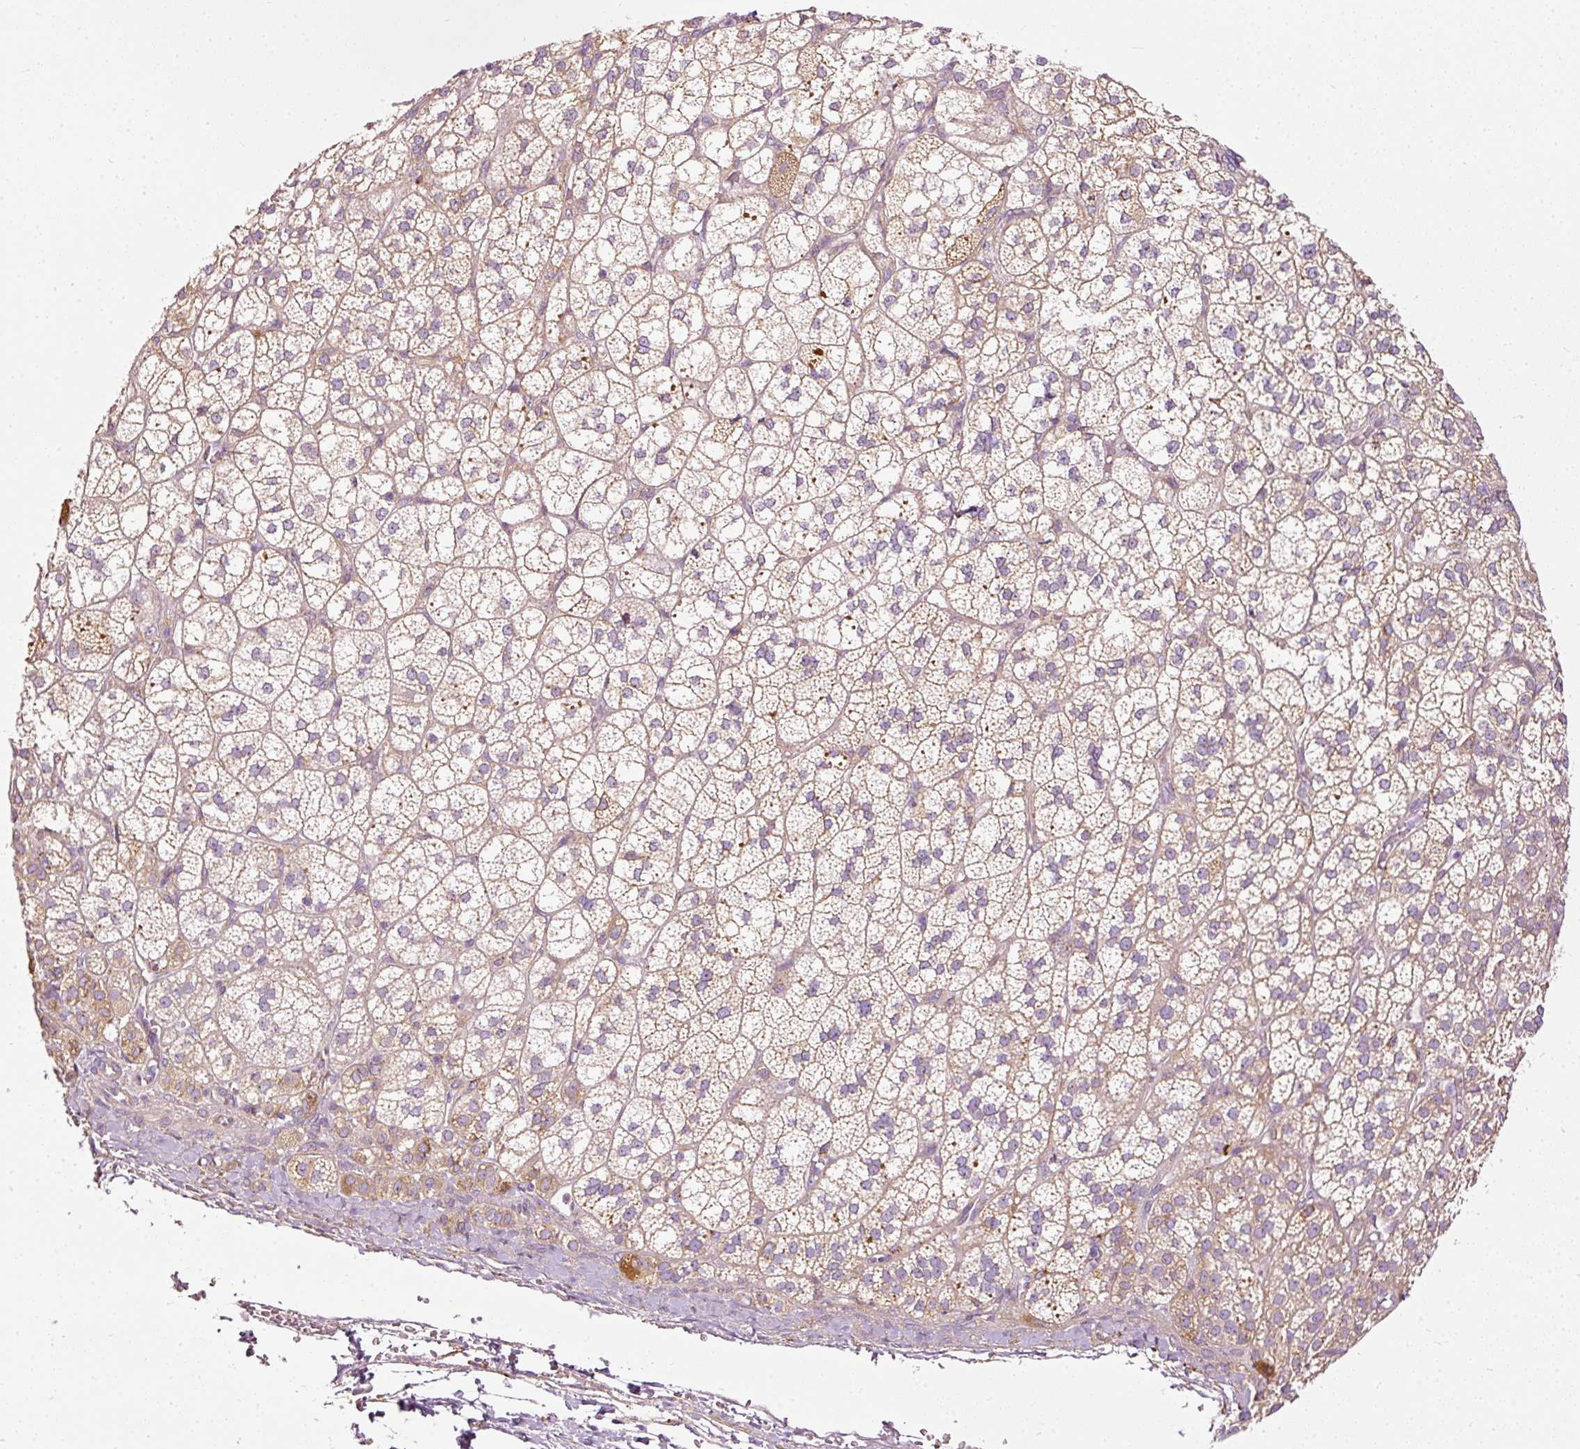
{"staining": {"intensity": "strong", "quantity": "<25%", "location": "cytoplasmic/membranous"}, "tissue": "adrenal gland", "cell_type": "Glandular cells", "image_type": "normal", "snomed": [{"axis": "morphology", "description": "Normal tissue, NOS"}, {"axis": "topography", "description": "Adrenal gland"}], "caption": "Immunohistochemical staining of unremarkable human adrenal gland displays medium levels of strong cytoplasmic/membranous staining in about <25% of glandular cells. (IHC, brightfield microscopy, high magnification).", "gene": "PAQR9", "patient": {"sex": "female", "age": 60}}